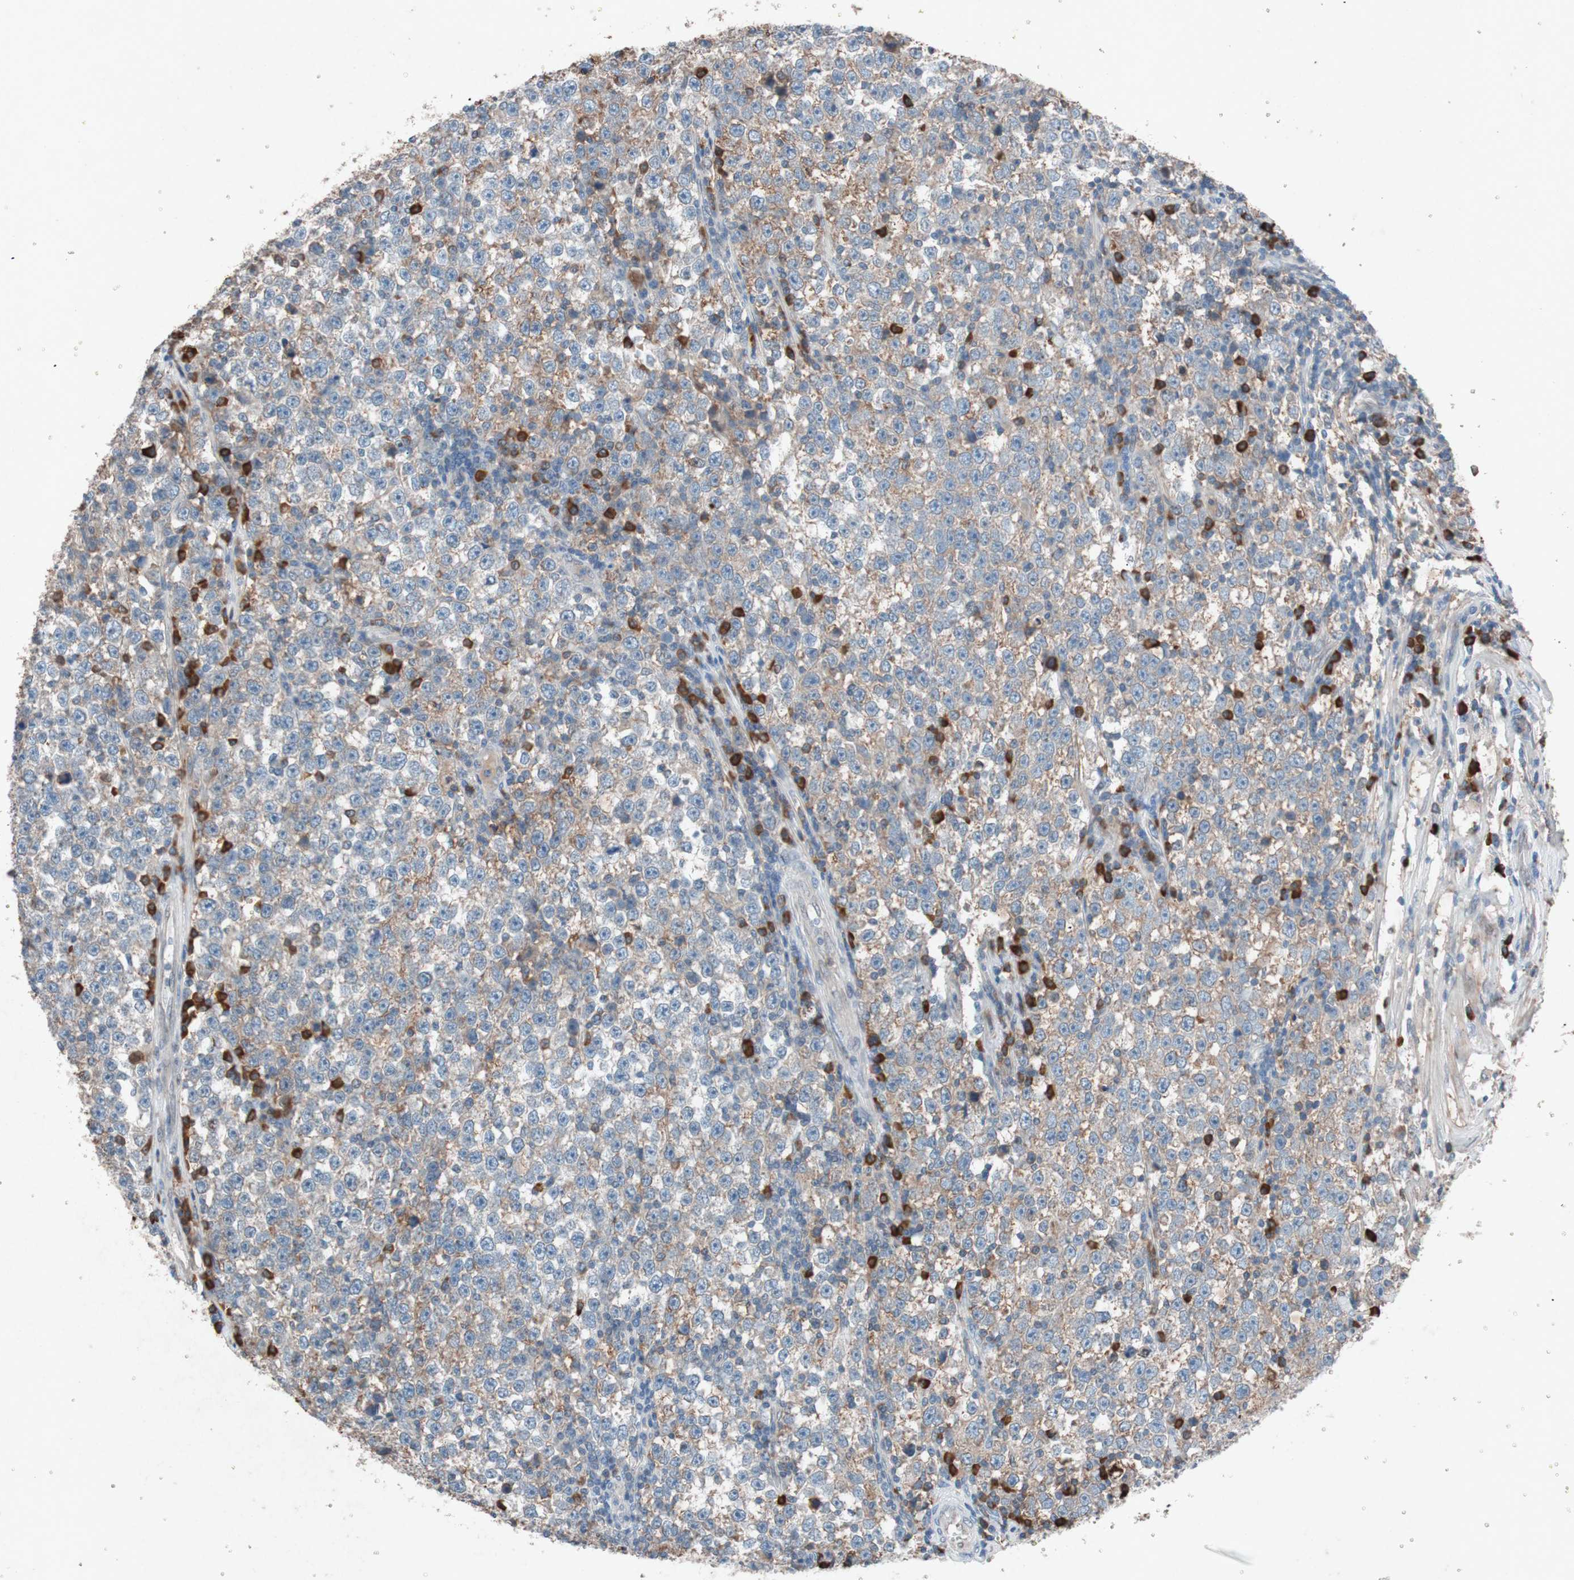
{"staining": {"intensity": "weak", "quantity": "25%-75%", "location": "cytoplasmic/membranous"}, "tissue": "testis cancer", "cell_type": "Tumor cells", "image_type": "cancer", "snomed": [{"axis": "morphology", "description": "Seminoma, NOS"}, {"axis": "topography", "description": "Testis"}], "caption": "This histopathology image shows immunohistochemistry staining of testis seminoma, with low weak cytoplasmic/membranous staining in about 25%-75% of tumor cells.", "gene": "GRB7", "patient": {"sex": "male", "age": 43}}